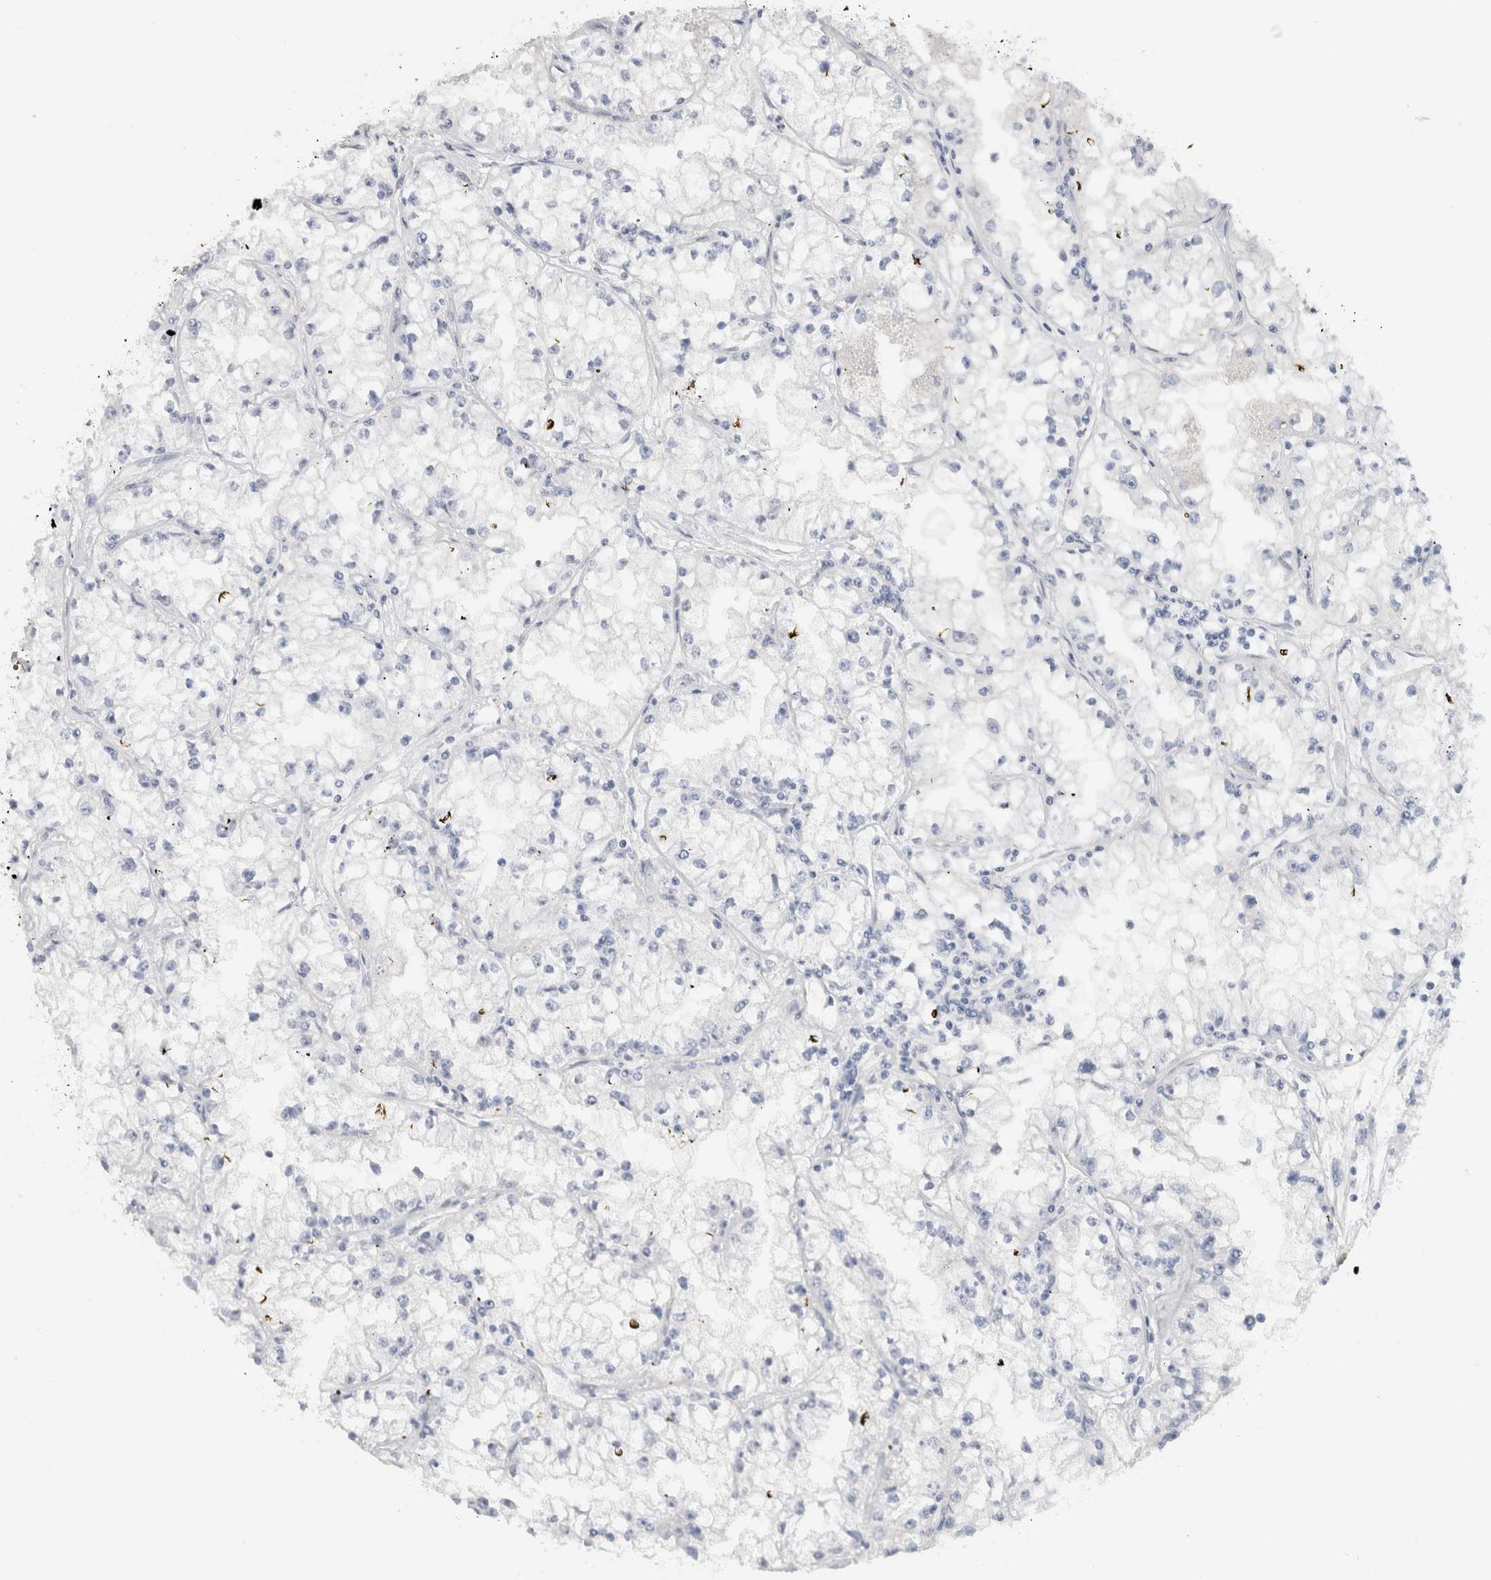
{"staining": {"intensity": "negative", "quantity": "none", "location": "none"}, "tissue": "renal cancer", "cell_type": "Tumor cells", "image_type": "cancer", "snomed": [{"axis": "morphology", "description": "Adenocarcinoma, NOS"}, {"axis": "topography", "description": "Kidney"}], "caption": "Immunohistochemical staining of human renal cancer (adenocarcinoma) shows no significant staining in tumor cells. The staining was performed using DAB to visualize the protein expression in brown, while the nuclei were stained in blue with hematoxylin (Magnification: 20x).", "gene": "COPS7A", "patient": {"sex": "male", "age": 56}}